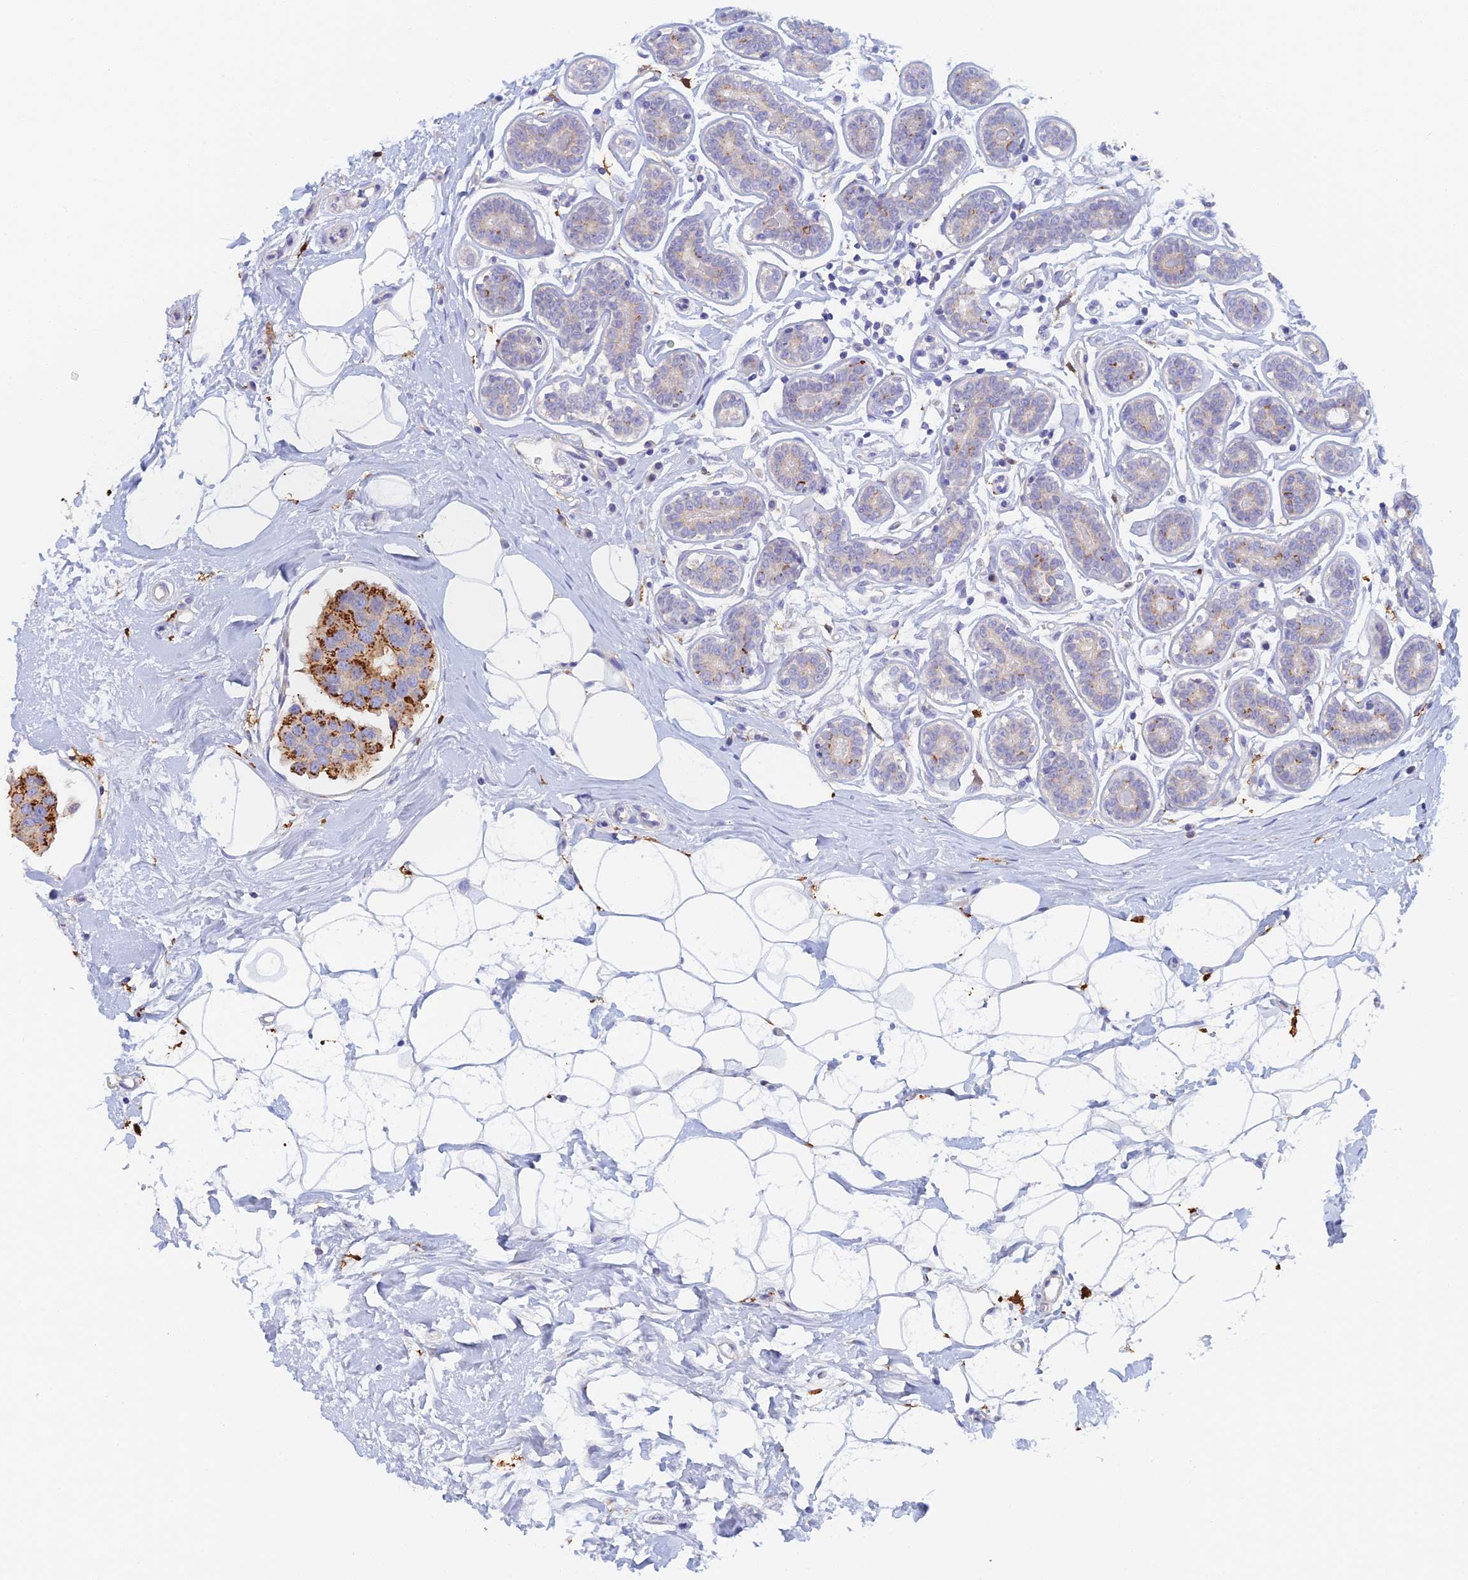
{"staining": {"intensity": "strong", "quantity": "25%-75%", "location": "cytoplasmic/membranous"}, "tissue": "breast cancer", "cell_type": "Tumor cells", "image_type": "cancer", "snomed": [{"axis": "morphology", "description": "Normal tissue, NOS"}, {"axis": "morphology", "description": "Duct carcinoma"}, {"axis": "topography", "description": "Breast"}], "caption": "Breast cancer (intraductal carcinoma) was stained to show a protein in brown. There is high levels of strong cytoplasmic/membranous positivity in approximately 25%-75% of tumor cells.", "gene": "SLC24A3", "patient": {"sex": "female", "age": 39}}